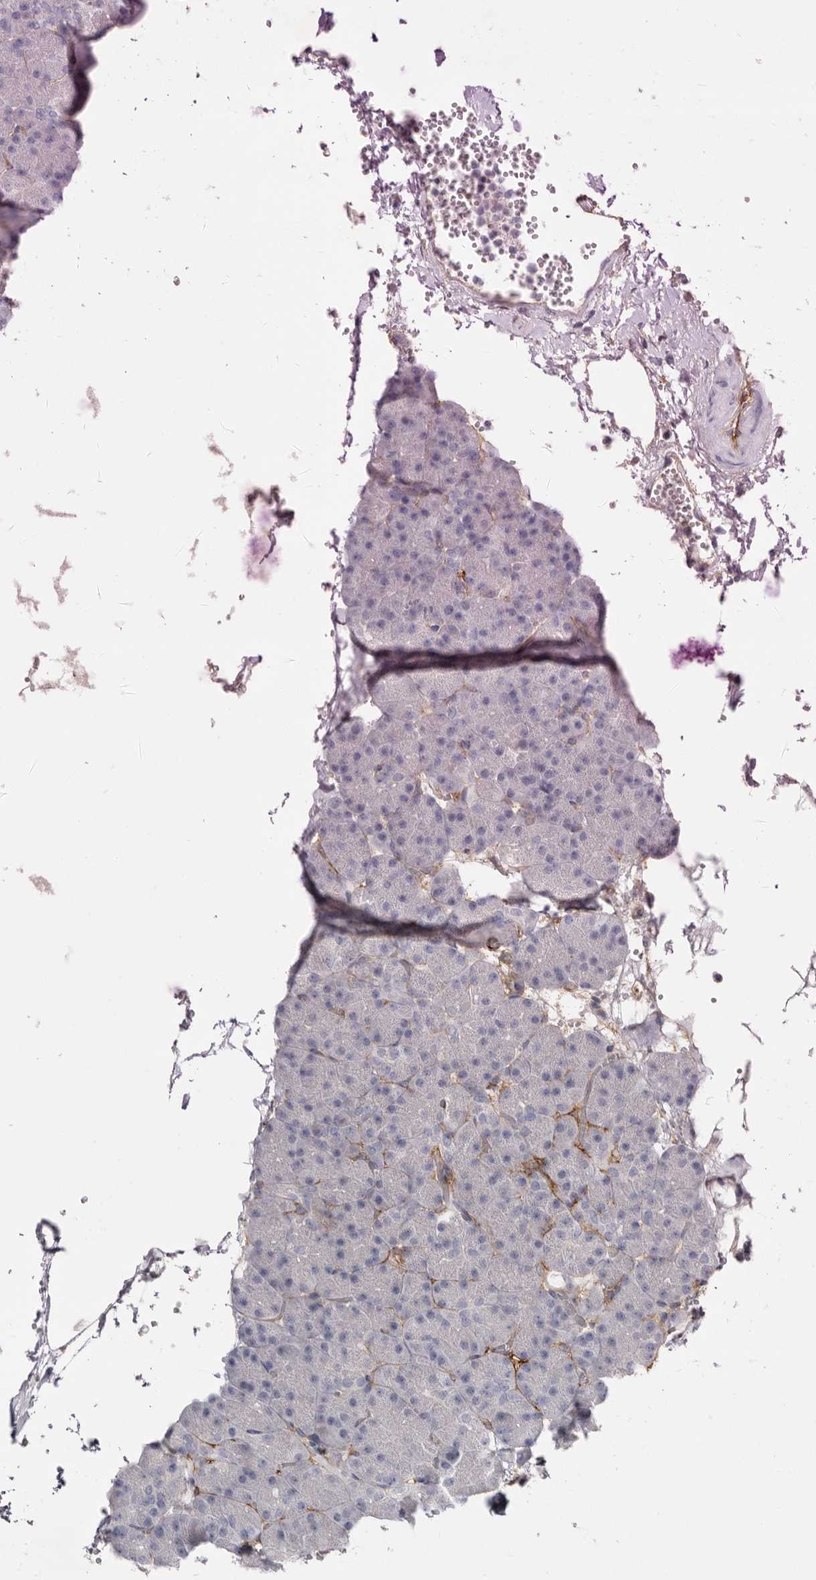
{"staining": {"intensity": "negative", "quantity": "none", "location": "none"}, "tissue": "pancreas", "cell_type": "Exocrine glandular cells", "image_type": "normal", "snomed": [{"axis": "morphology", "description": "Normal tissue, NOS"}, {"axis": "morphology", "description": "Carcinoid, malignant, NOS"}, {"axis": "topography", "description": "Pancreas"}], "caption": "An image of pancreas stained for a protein demonstrates no brown staining in exocrine glandular cells. Nuclei are stained in blue.", "gene": "LRRC66", "patient": {"sex": "female", "age": 35}}